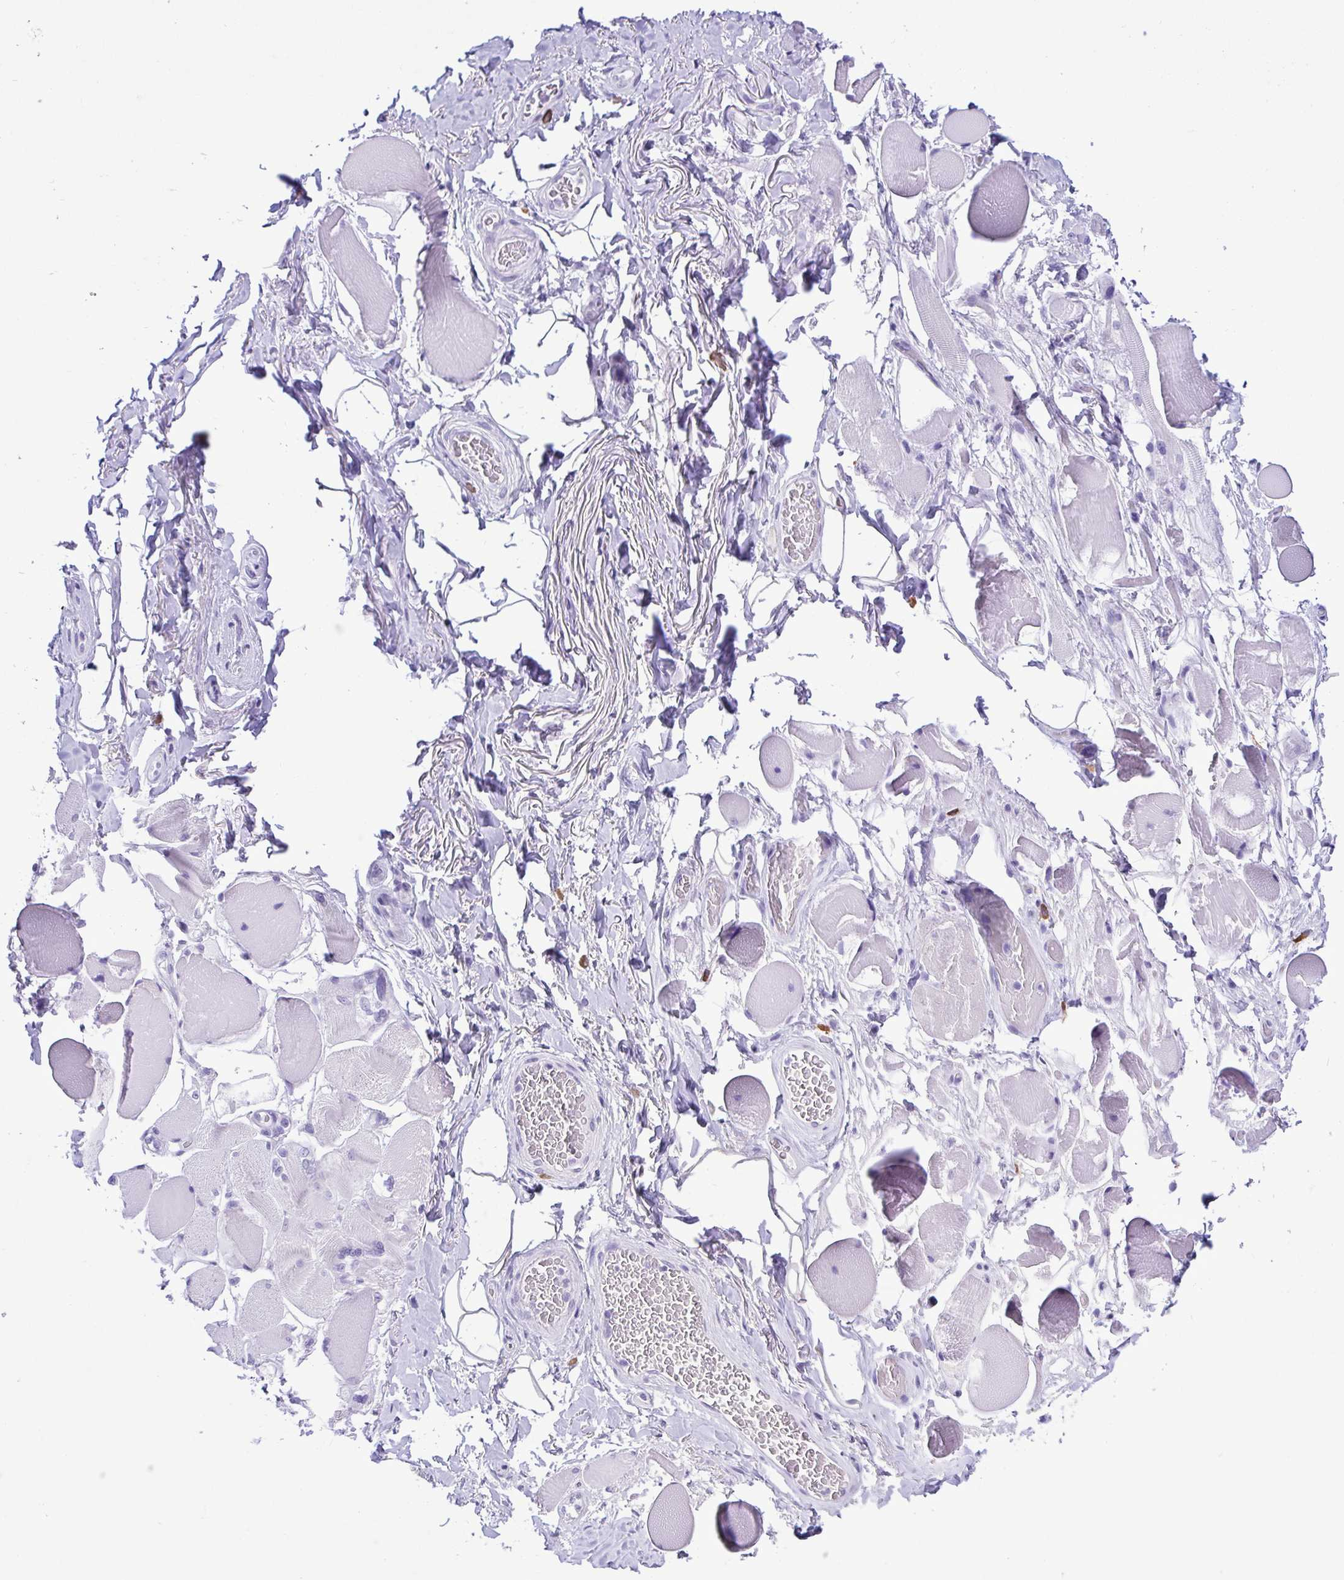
{"staining": {"intensity": "negative", "quantity": "none", "location": "none"}, "tissue": "skeletal muscle", "cell_type": "Myocytes", "image_type": "normal", "snomed": [{"axis": "morphology", "description": "Normal tissue, NOS"}, {"axis": "topography", "description": "Skeletal muscle"}, {"axis": "topography", "description": "Anal"}, {"axis": "topography", "description": "Peripheral nerve tissue"}], "caption": "Myocytes are negative for brown protein staining in benign skeletal muscle. Nuclei are stained in blue.", "gene": "SPATA16", "patient": {"sex": "male", "age": 53}}